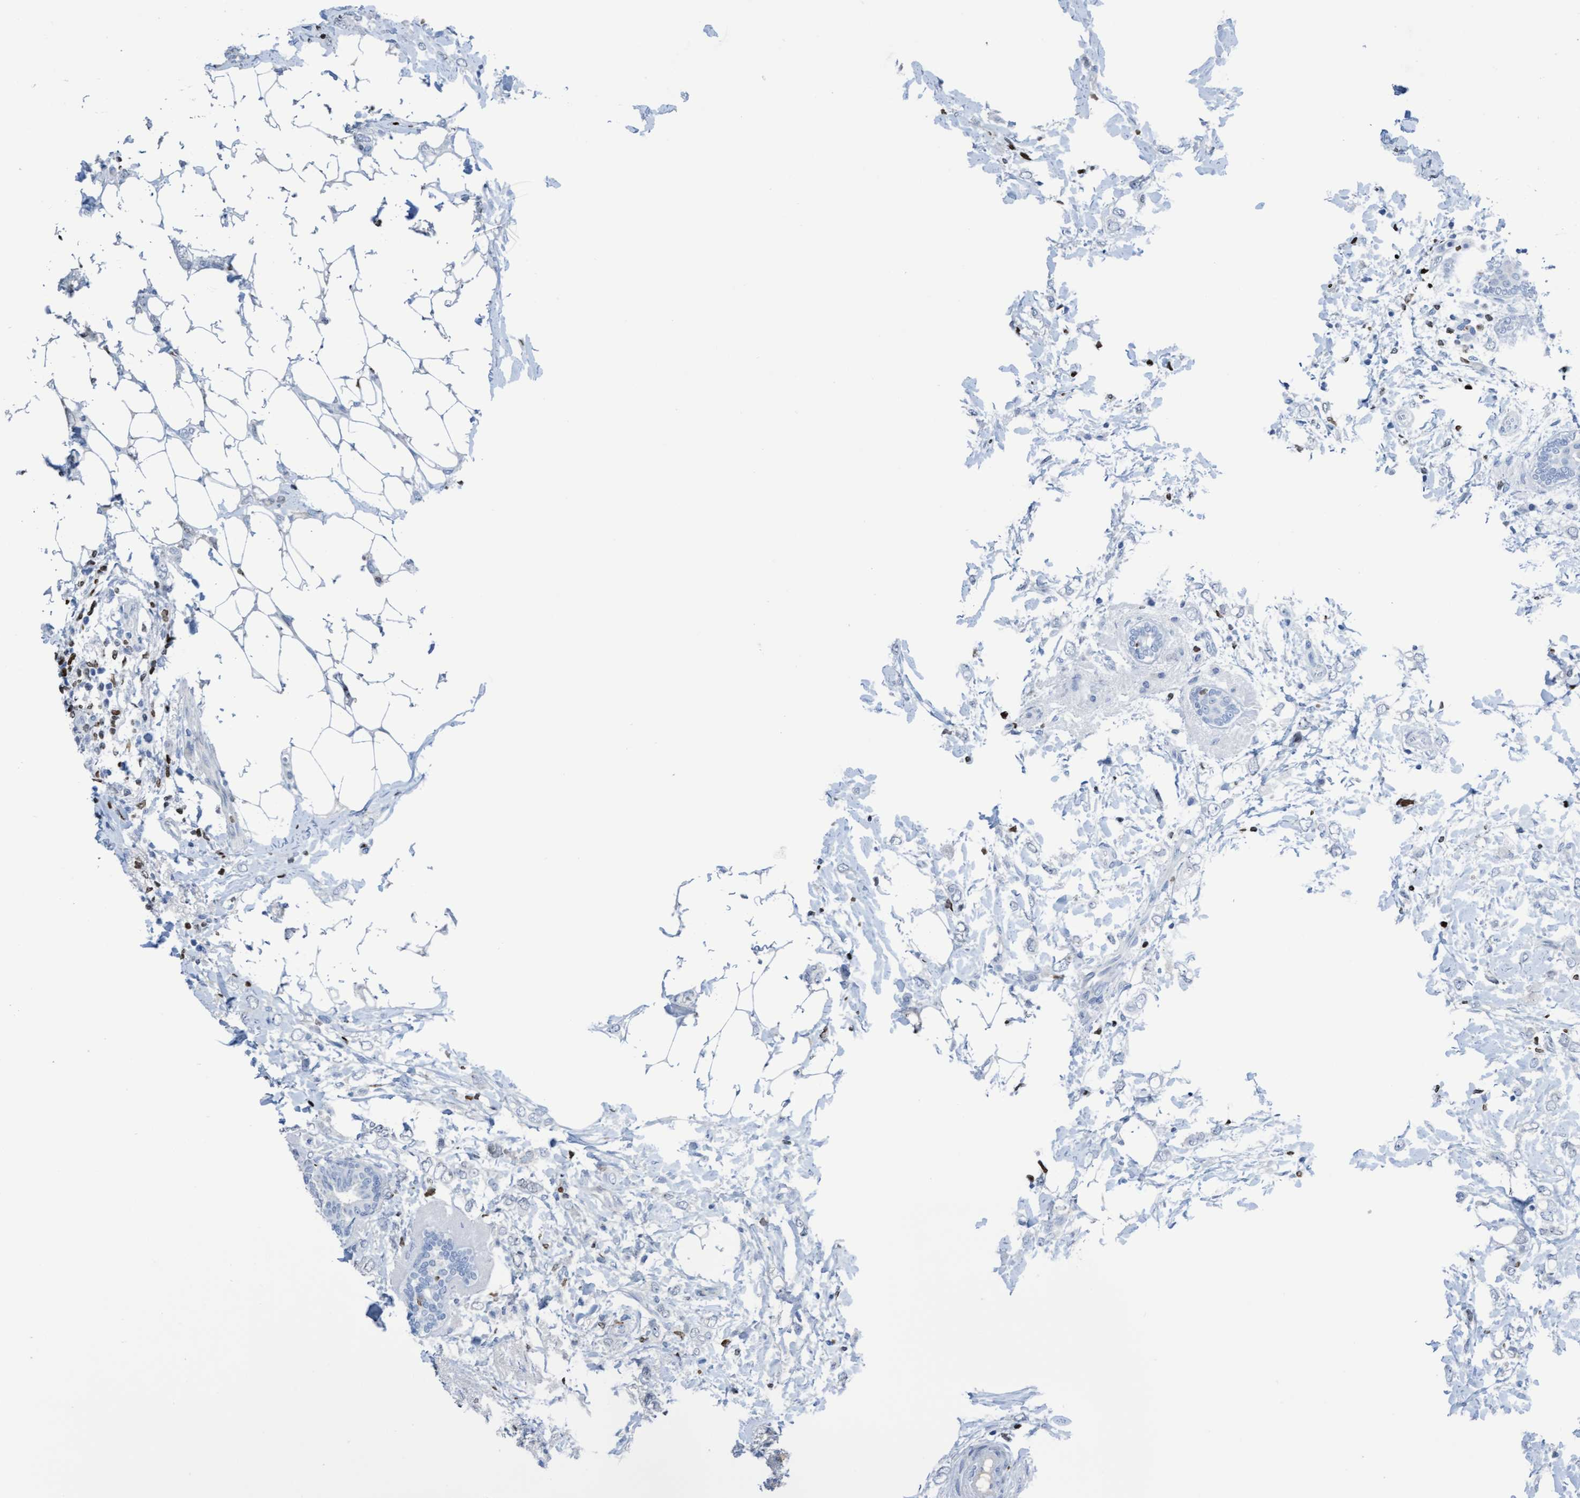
{"staining": {"intensity": "negative", "quantity": "none", "location": "none"}, "tissue": "breast cancer", "cell_type": "Tumor cells", "image_type": "cancer", "snomed": [{"axis": "morphology", "description": "Normal tissue, NOS"}, {"axis": "morphology", "description": "Lobular carcinoma"}, {"axis": "topography", "description": "Breast"}], "caption": "Photomicrograph shows no significant protein expression in tumor cells of lobular carcinoma (breast).", "gene": "CBX2", "patient": {"sex": "female", "age": 47}}